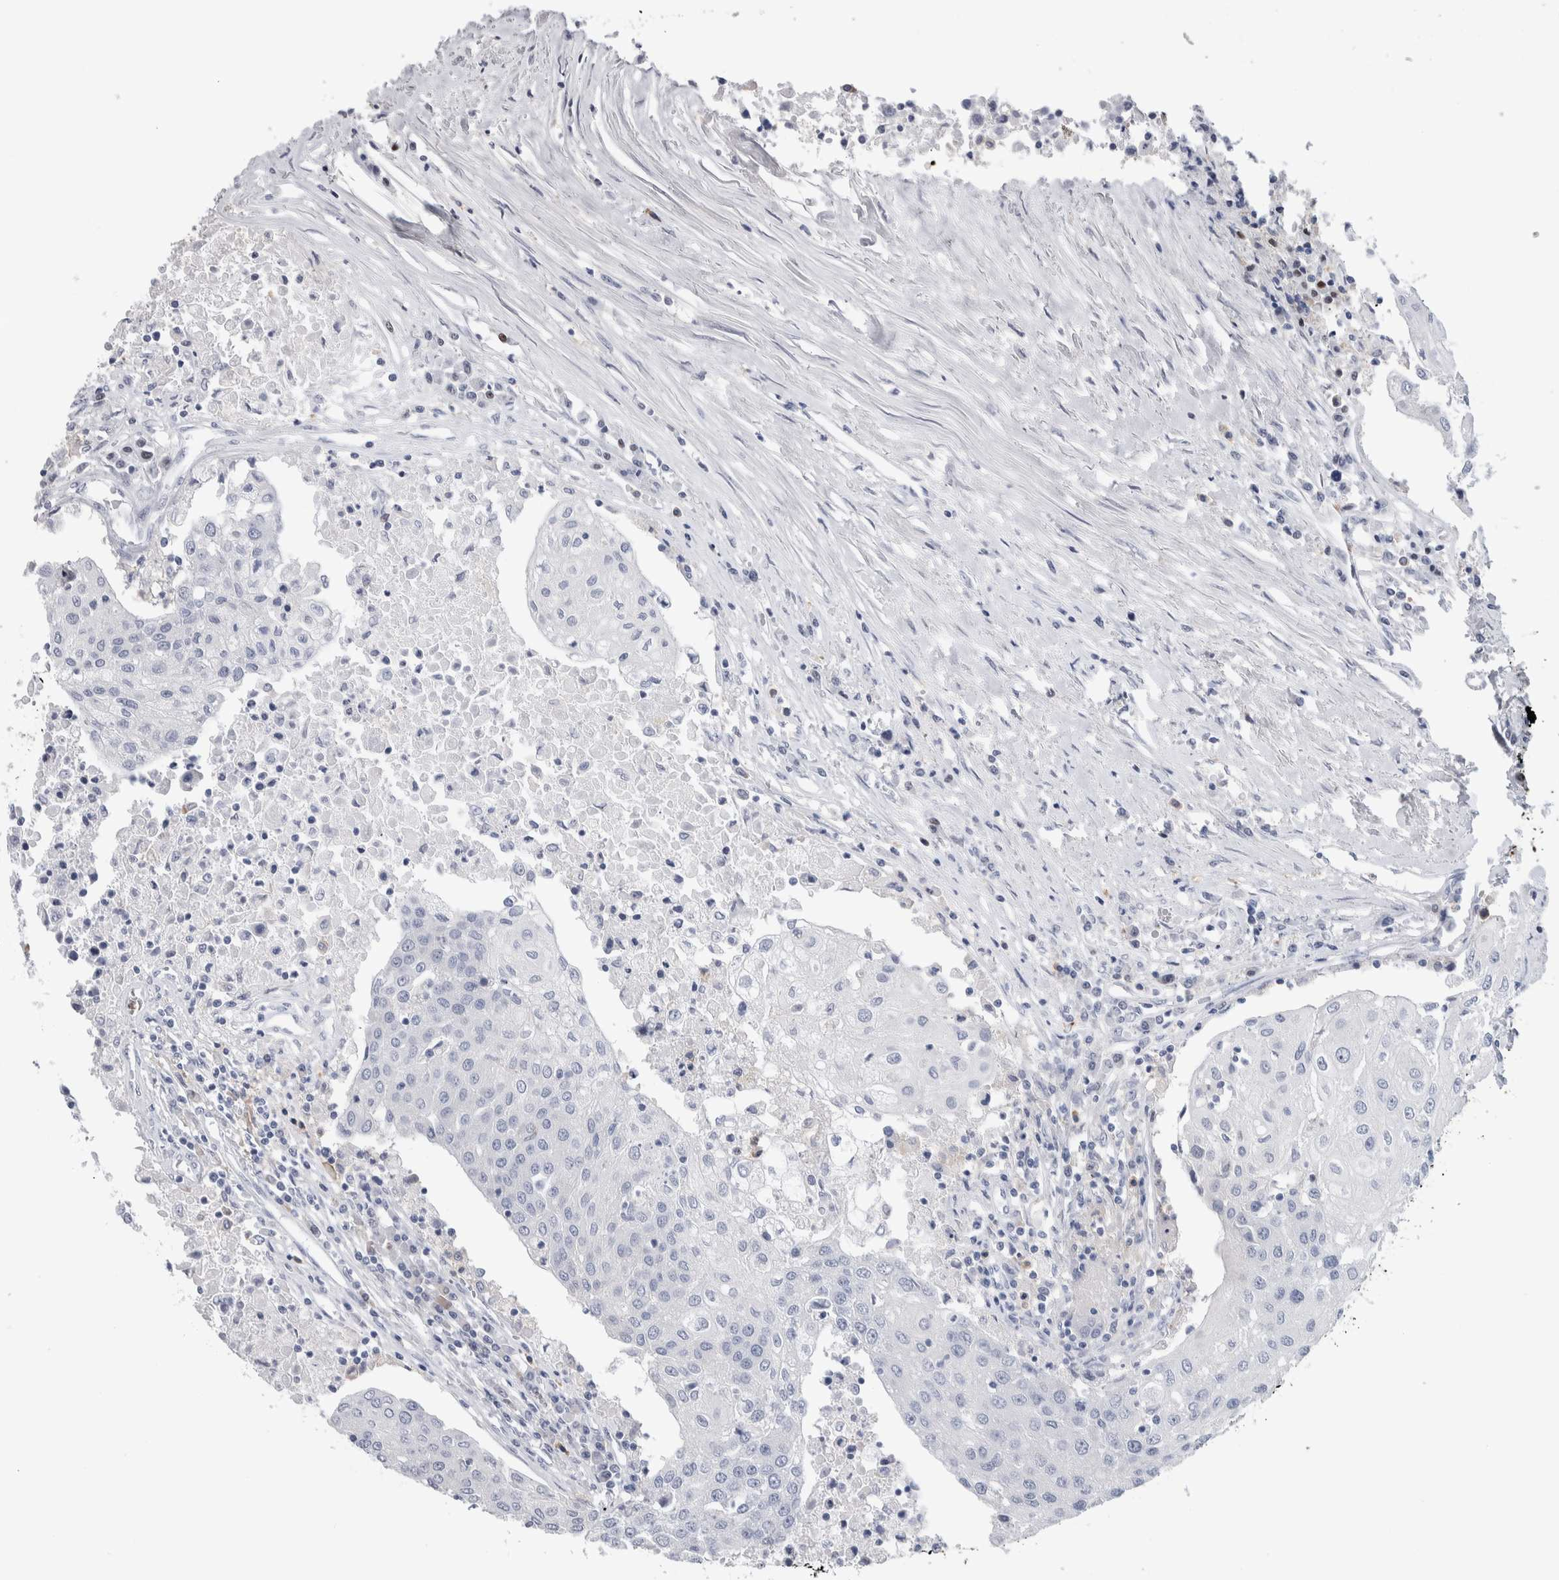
{"staining": {"intensity": "negative", "quantity": "none", "location": "none"}, "tissue": "urothelial cancer", "cell_type": "Tumor cells", "image_type": "cancer", "snomed": [{"axis": "morphology", "description": "Urothelial carcinoma, High grade"}, {"axis": "topography", "description": "Urinary bladder"}], "caption": "A histopathology image of urothelial cancer stained for a protein reveals no brown staining in tumor cells. (DAB IHC visualized using brightfield microscopy, high magnification).", "gene": "LURAP1L", "patient": {"sex": "female", "age": 85}}